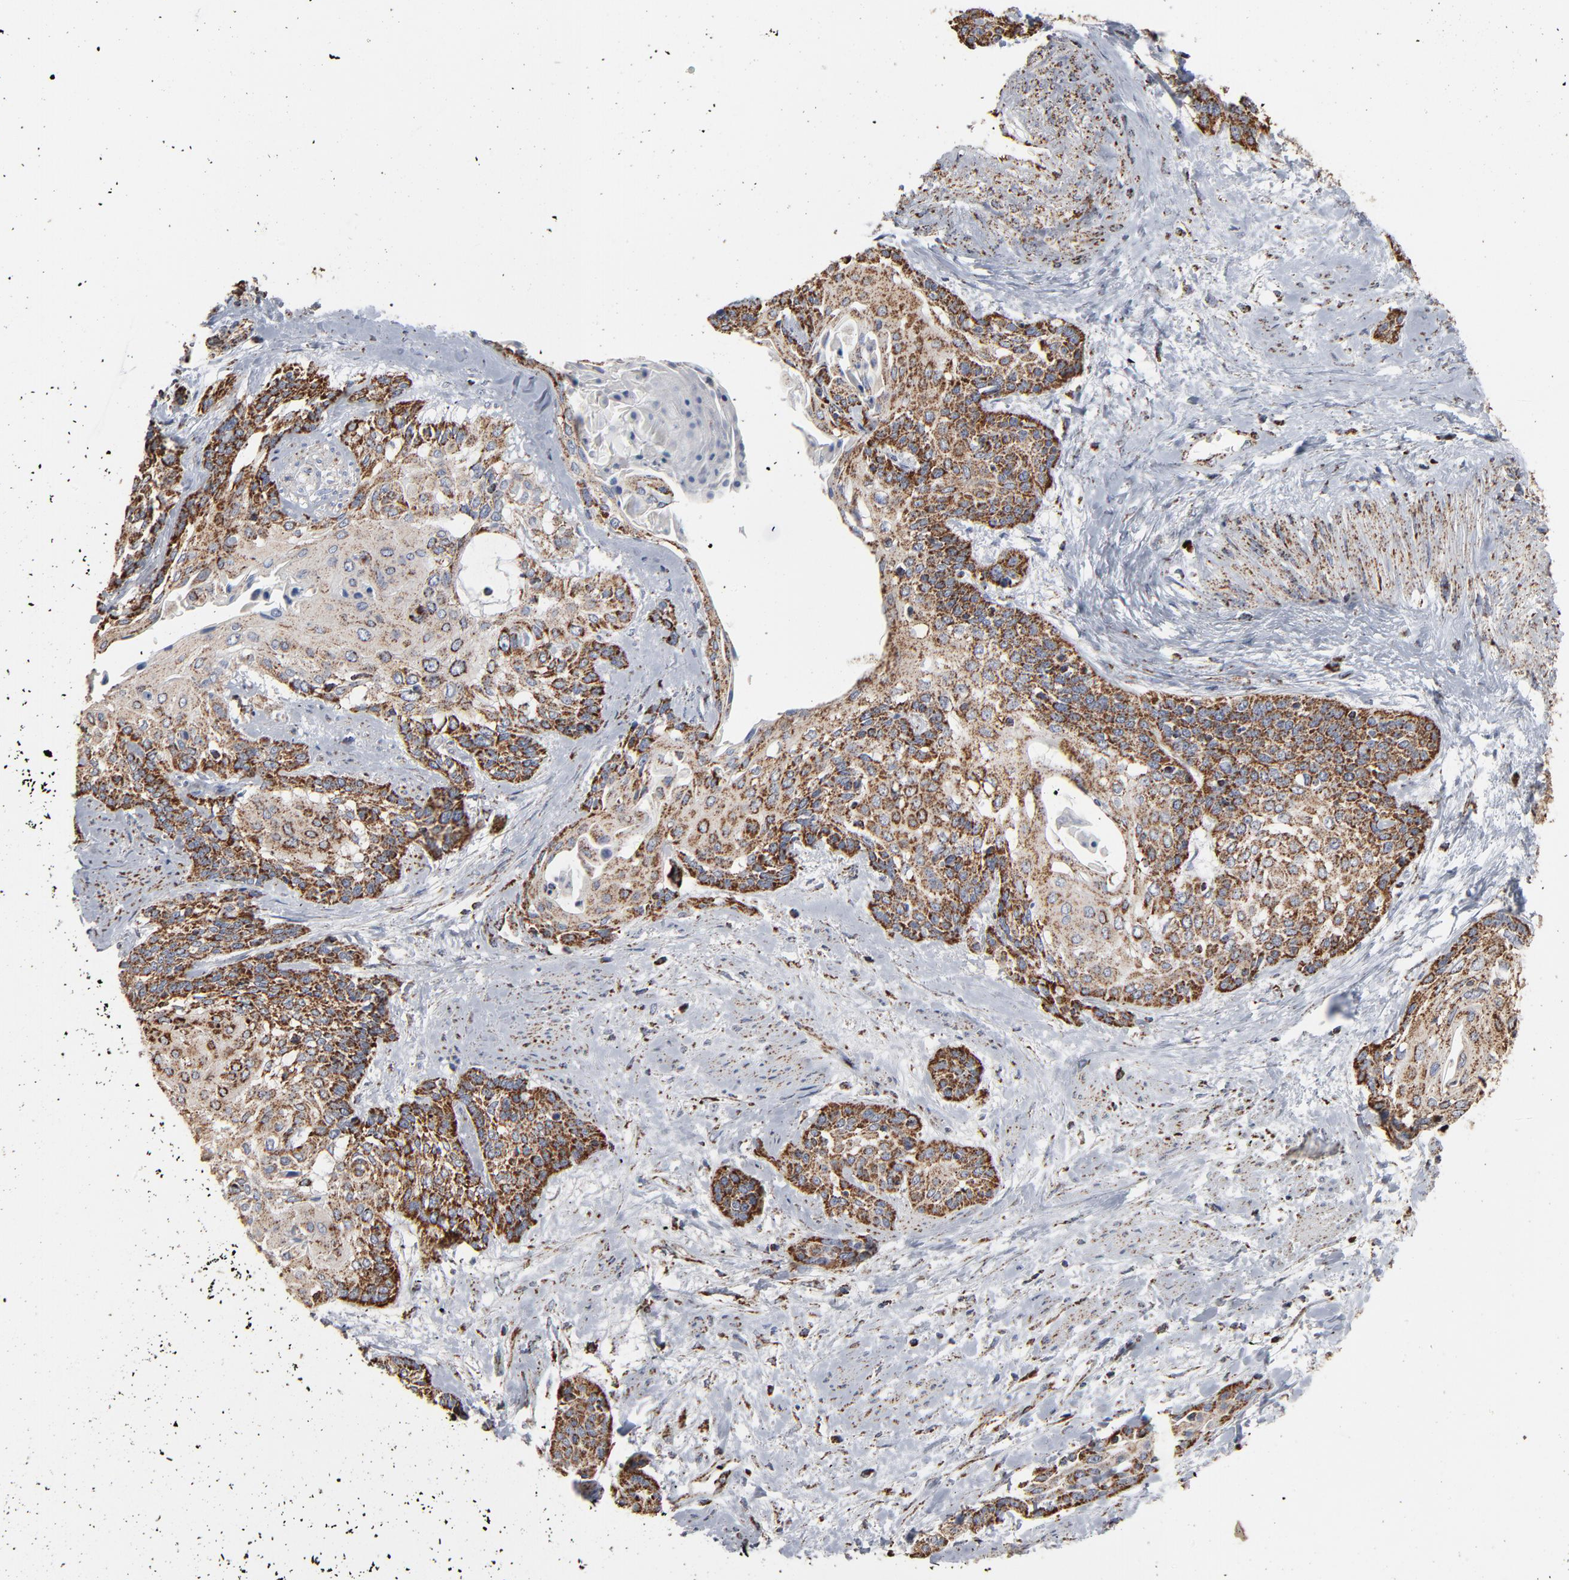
{"staining": {"intensity": "strong", "quantity": ">75%", "location": "cytoplasmic/membranous"}, "tissue": "cervical cancer", "cell_type": "Tumor cells", "image_type": "cancer", "snomed": [{"axis": "morphology", "description": "Squamous cell carcinoma, NOS"}, {"axis": "topography", "description": "Cervix"}], "caption": "Cervical cancer (squamous cell carcinoma) stained for a protein reveals strong cytoplasmic/membranous positivity in tumor cells.", "gene": "UQCRC1", "patient": {"sex": "female", "age": 57}}